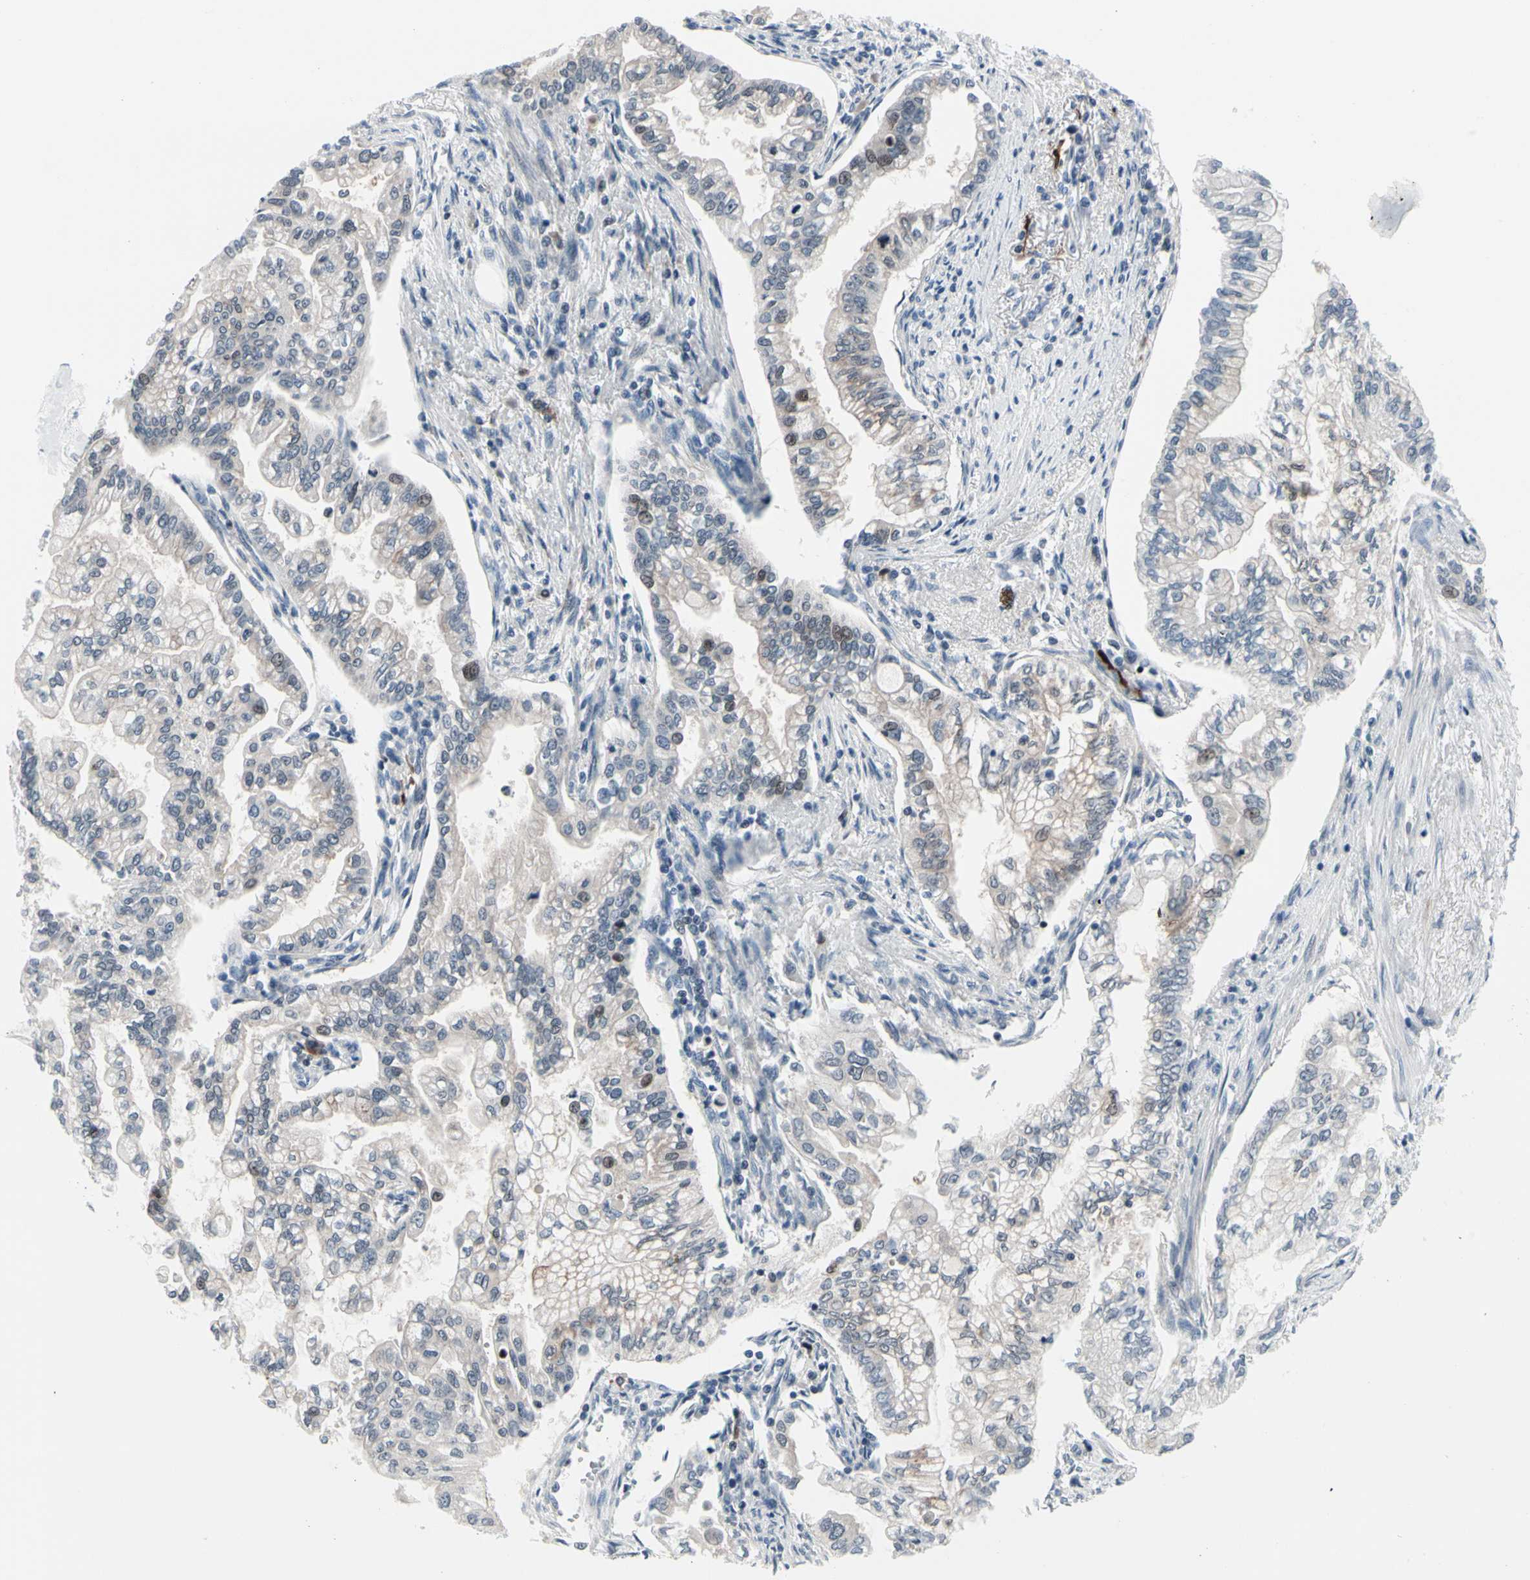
{"staining": {"intensity": "weak", "quantity": "<25%", "location": "cytoplasmic/membranous,nuclear"}, "tissue": "pancreatic cancer", "cell_type": "Tumor cells", "image_type": "cancer", "snomed": [{"axis": "morphology", "description": "Normal tissue, NOS"}, {"axis": "topography", "description": "Pancreas"}], "caption": "Immunohistochemistry (IHC) histopathology image of neoplastic tissue: pancreatic cancer stained with DAB (3,3'-diaminobenzidine) shows no significant protein expression in tumor cells.", "gene": "TXN", "patient": {"sex": "male", "age": 42}}